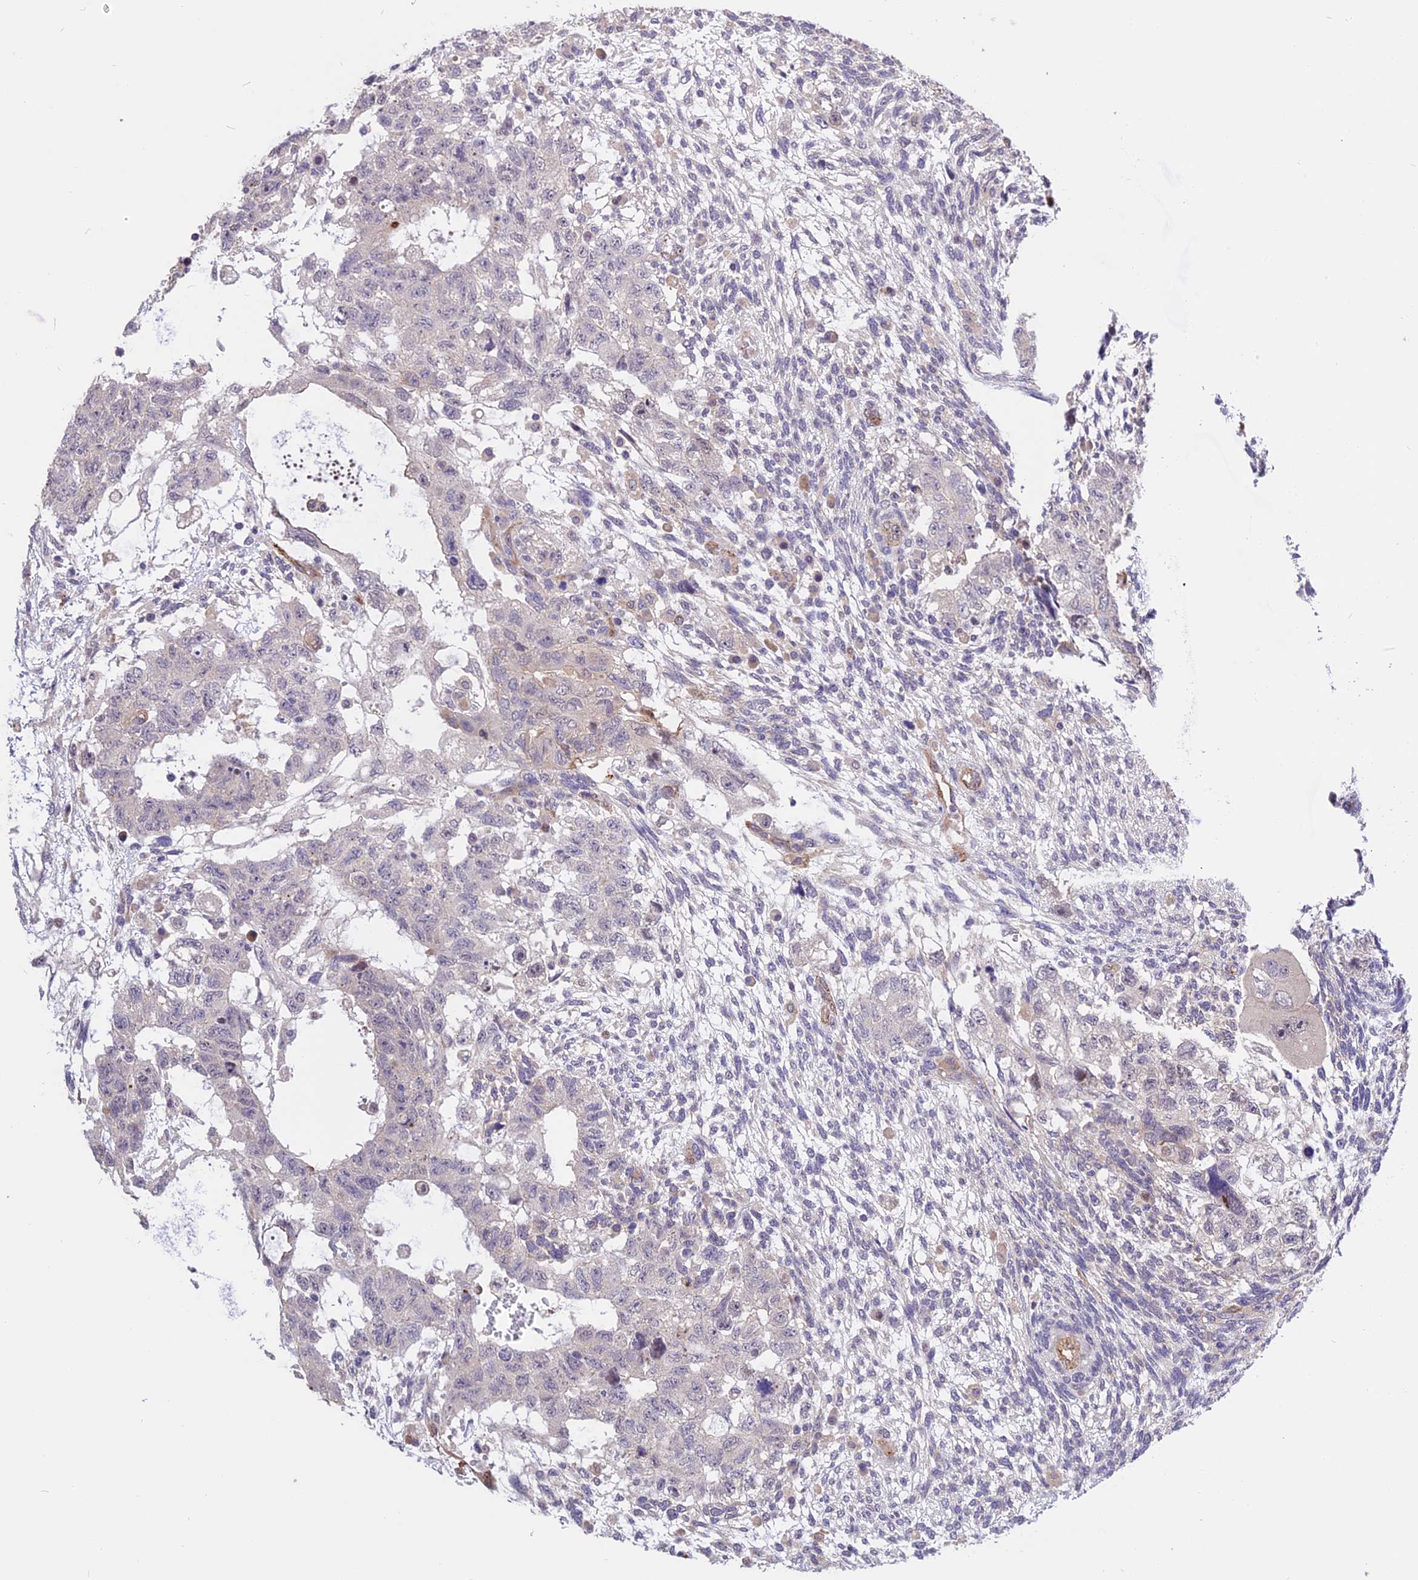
{"staining": {"intensity": "negative", "quantity": "none", "location": "none"}, "tissue": "testis cancer", "cell_type": "Tumor cells", "image_type": "cancer", "snomed": [{"axis": "morphology", "description": "Normal tissue, NOS"}, {"axis": "morphology", "description": "Carcinoma, Embryonal, NOS"}, {"axis": "topography", "description": "Testis"}], "caption": "The image displays no significant expression in tumor cells of testis cancer (embryonal carcinoma).", "gene": "MFSD2A", "patient": {"sex": "male", "age": 36}}